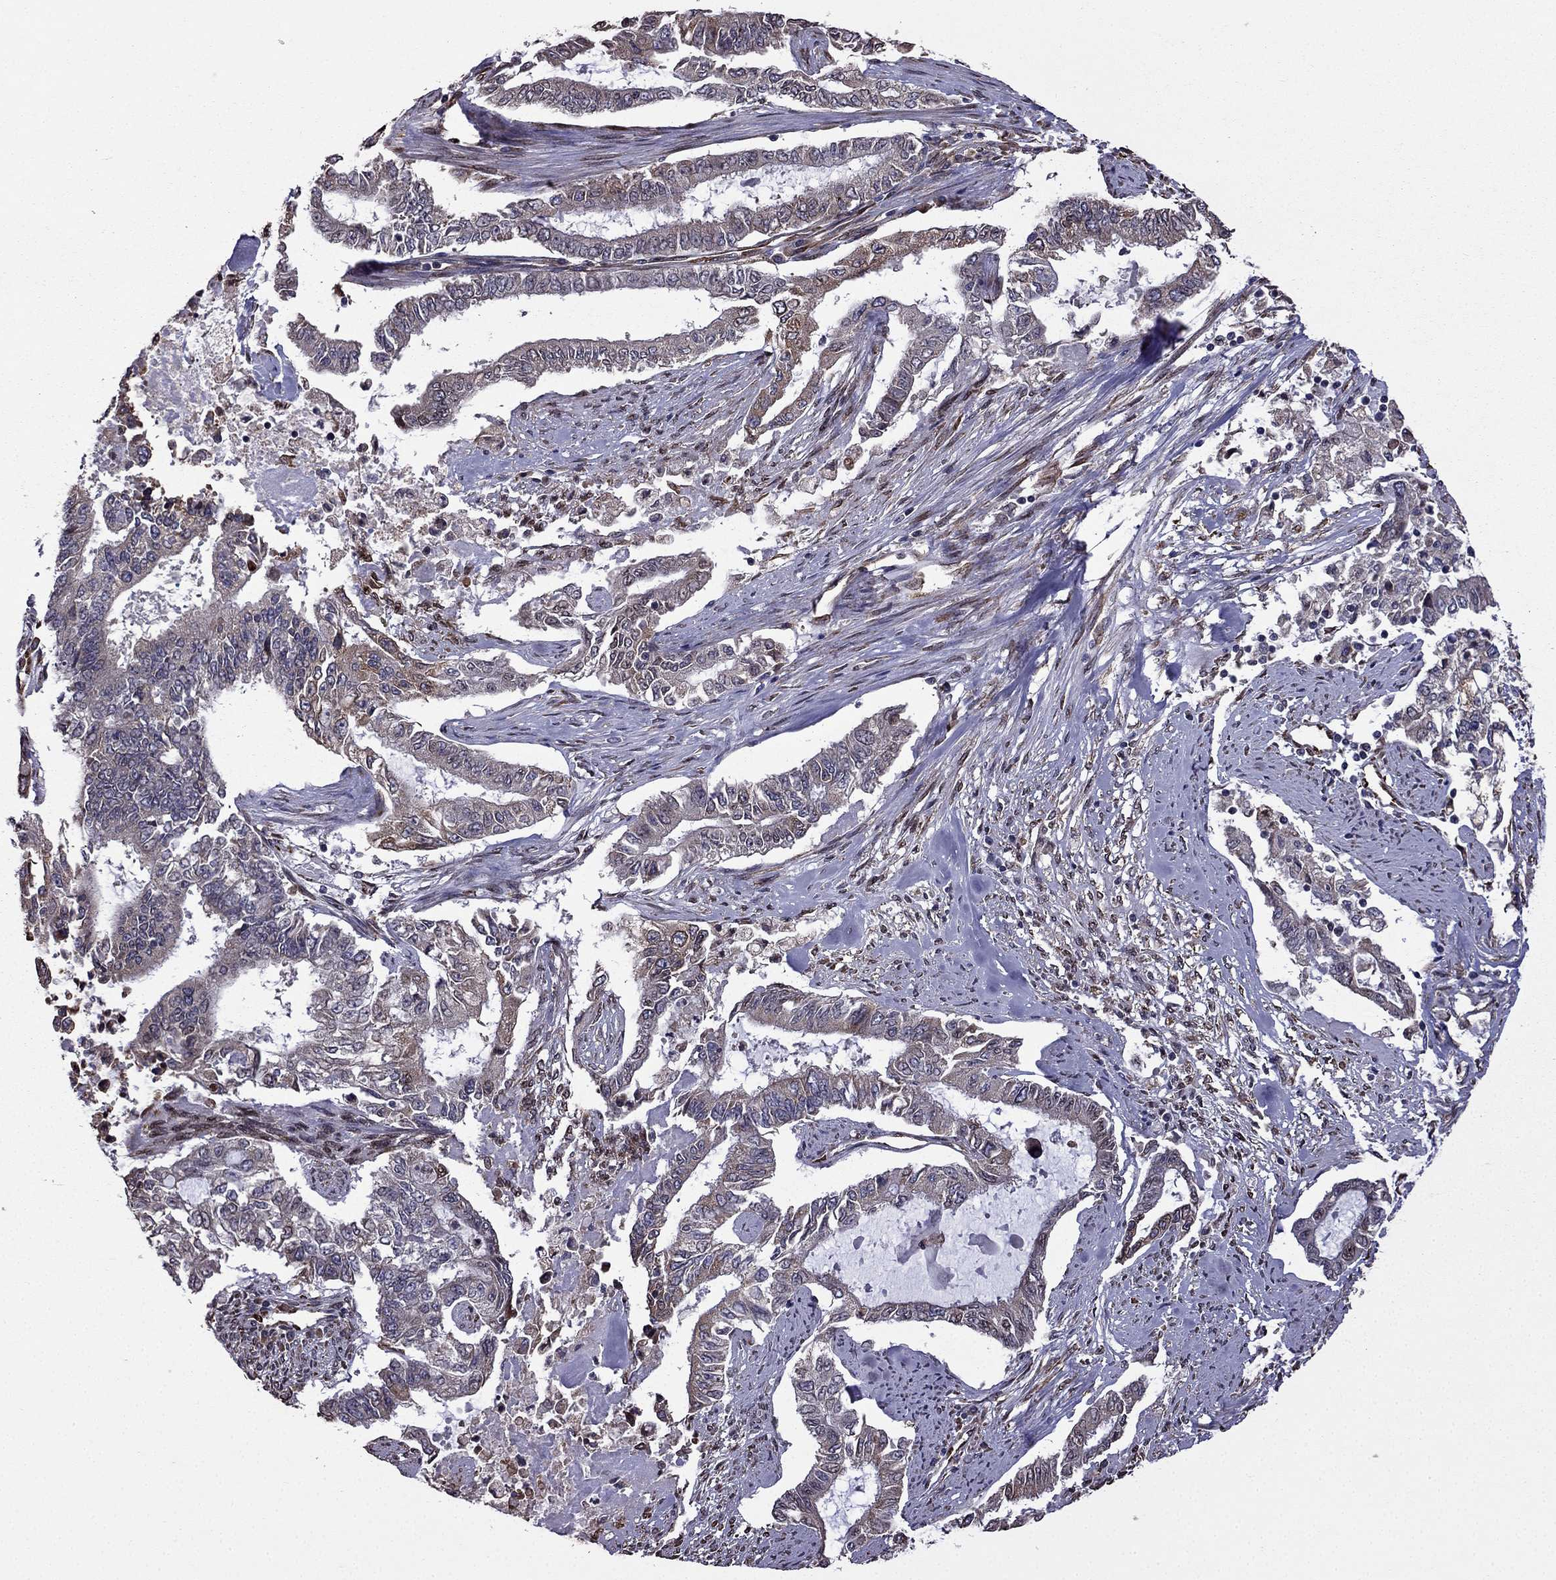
{"staining": {"intensity": "moderate", "quantity": "<25%", "location": "cytoplasmic/membranous"}, "tissue": "endometrial cancer", "cell_type": "Tumor cells", "image_type": "cancer", "snomed": [{"axis": "morphology", "description": "Adenocarcinoma, NOS"}, {"axis": "topography", "description": "Uterus"}], "caption": "Adenocarcinoma (endometrial) stained with immunohistochemistry exhibits moderate cytoplasmic/membranous positivity in approximately <25% of tumor cells.", "gene": "IKBIP", "patient": {"sex": "female", "age": 59}}